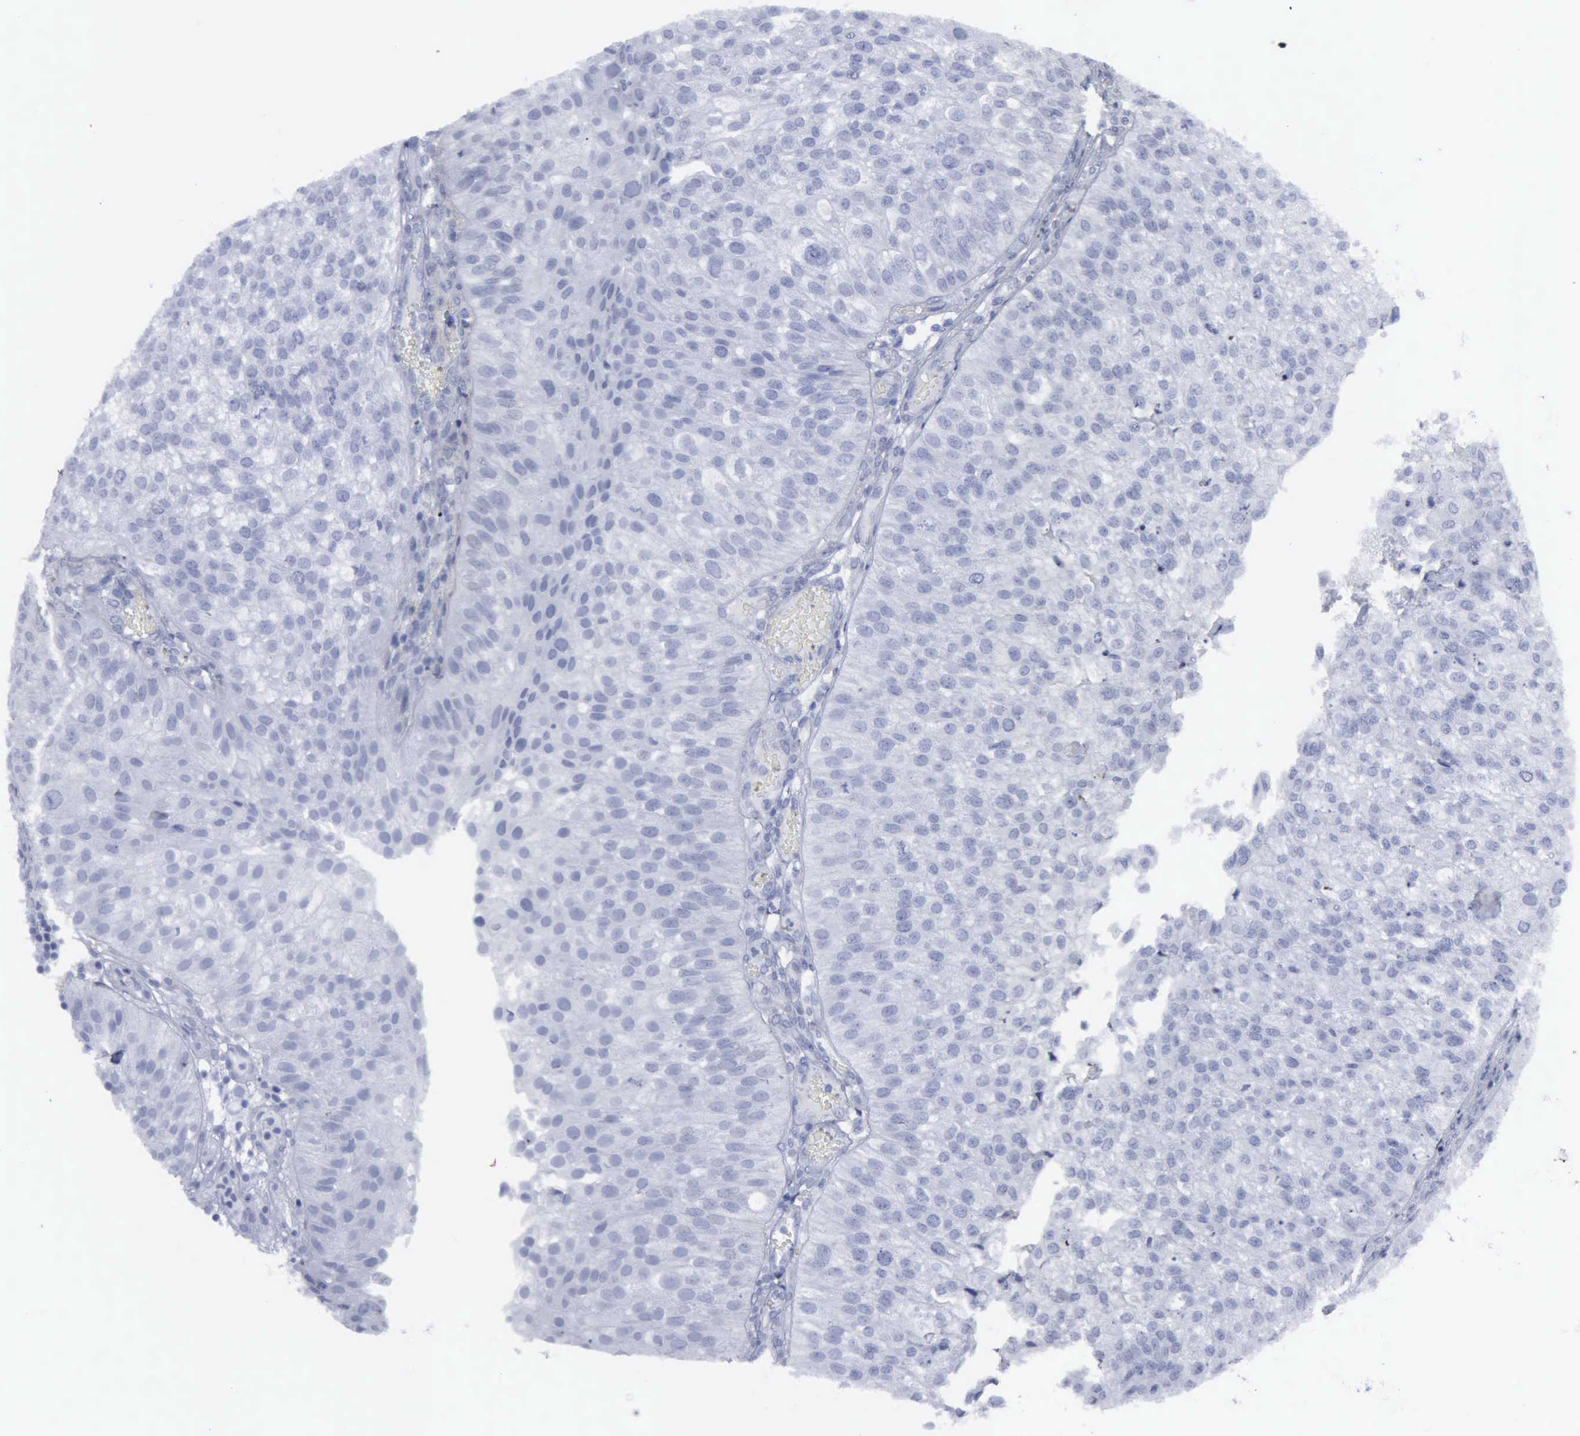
{"staining": {"intensity": "negative", "quantity": "none", "location": "none"}, "tissue": "urothelial cancer", "cell_type": "Tumor cells", "image_type": "cancer", "snomed": [{"axis": "morphology", "description": "Urothelial carcinoma, Low grade"}, {"axis": "topography", "description": "Urinary bladder"}], "caption": "Immunohistochemistry histopathology image of human urothelial cancer stained for a protein (brown), which exhibits no positivity in tumor cells.", "gene": "VCAM1", "patient": {"sex": "female", "age": 89}}